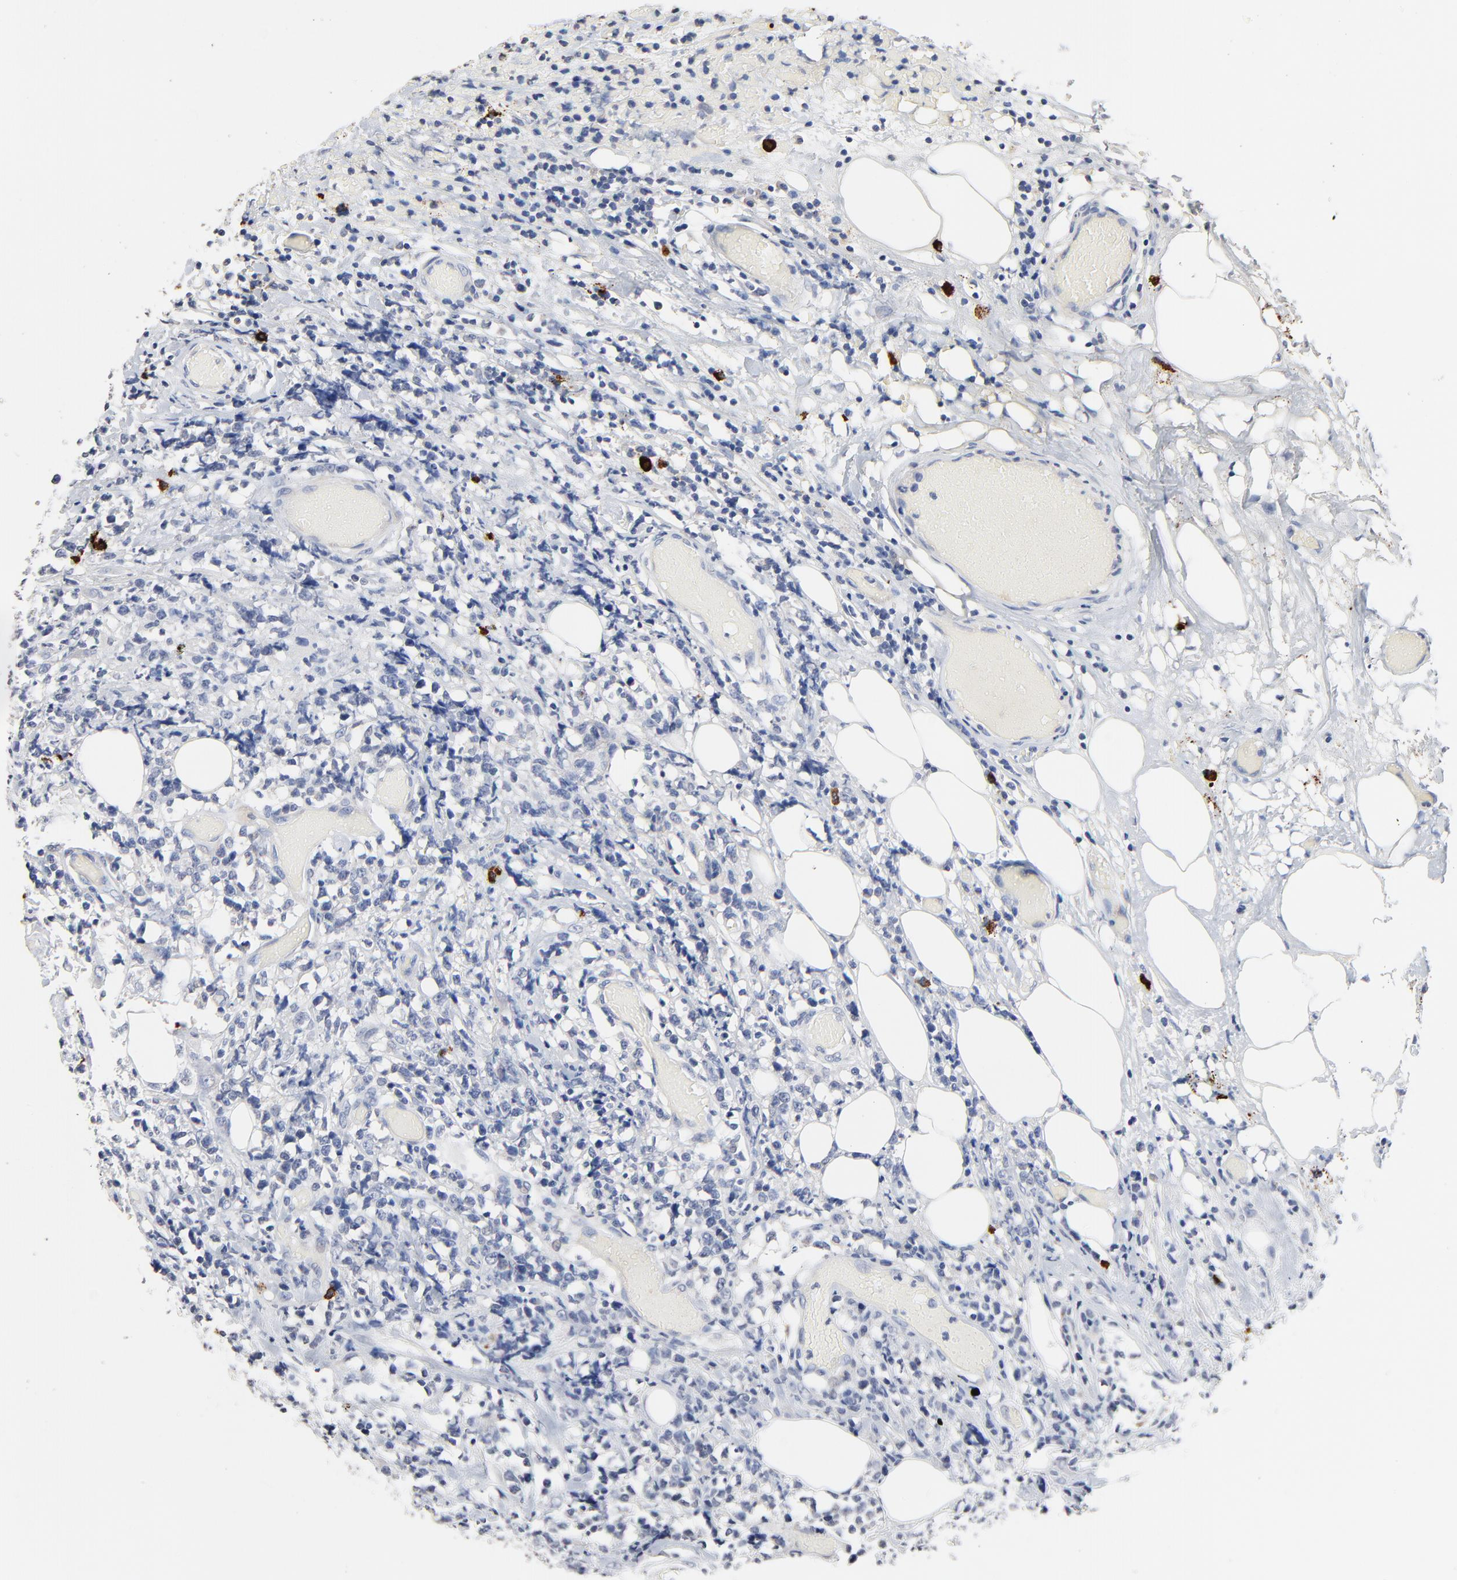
{"staining": {"intensity": "negative", "quantity": "none", "location": "none"}, "tissue": "lymphoma", "cell_type": "Tumor cells", "image_type": "cancer", "snomed": [{"axis": "morphology", "description": "Malignant lymphoma, non-Hodgkin's type, High grade"}, {"axis": "topography", "description": "Colon"}], "caption": "Protein analysis of high-grade malignant lymphoma, non-Hodgkin's type shows no significant expression in tumor cells.", "gene": "FBXL5", "patient": {"sex": "male", "age": 82}}